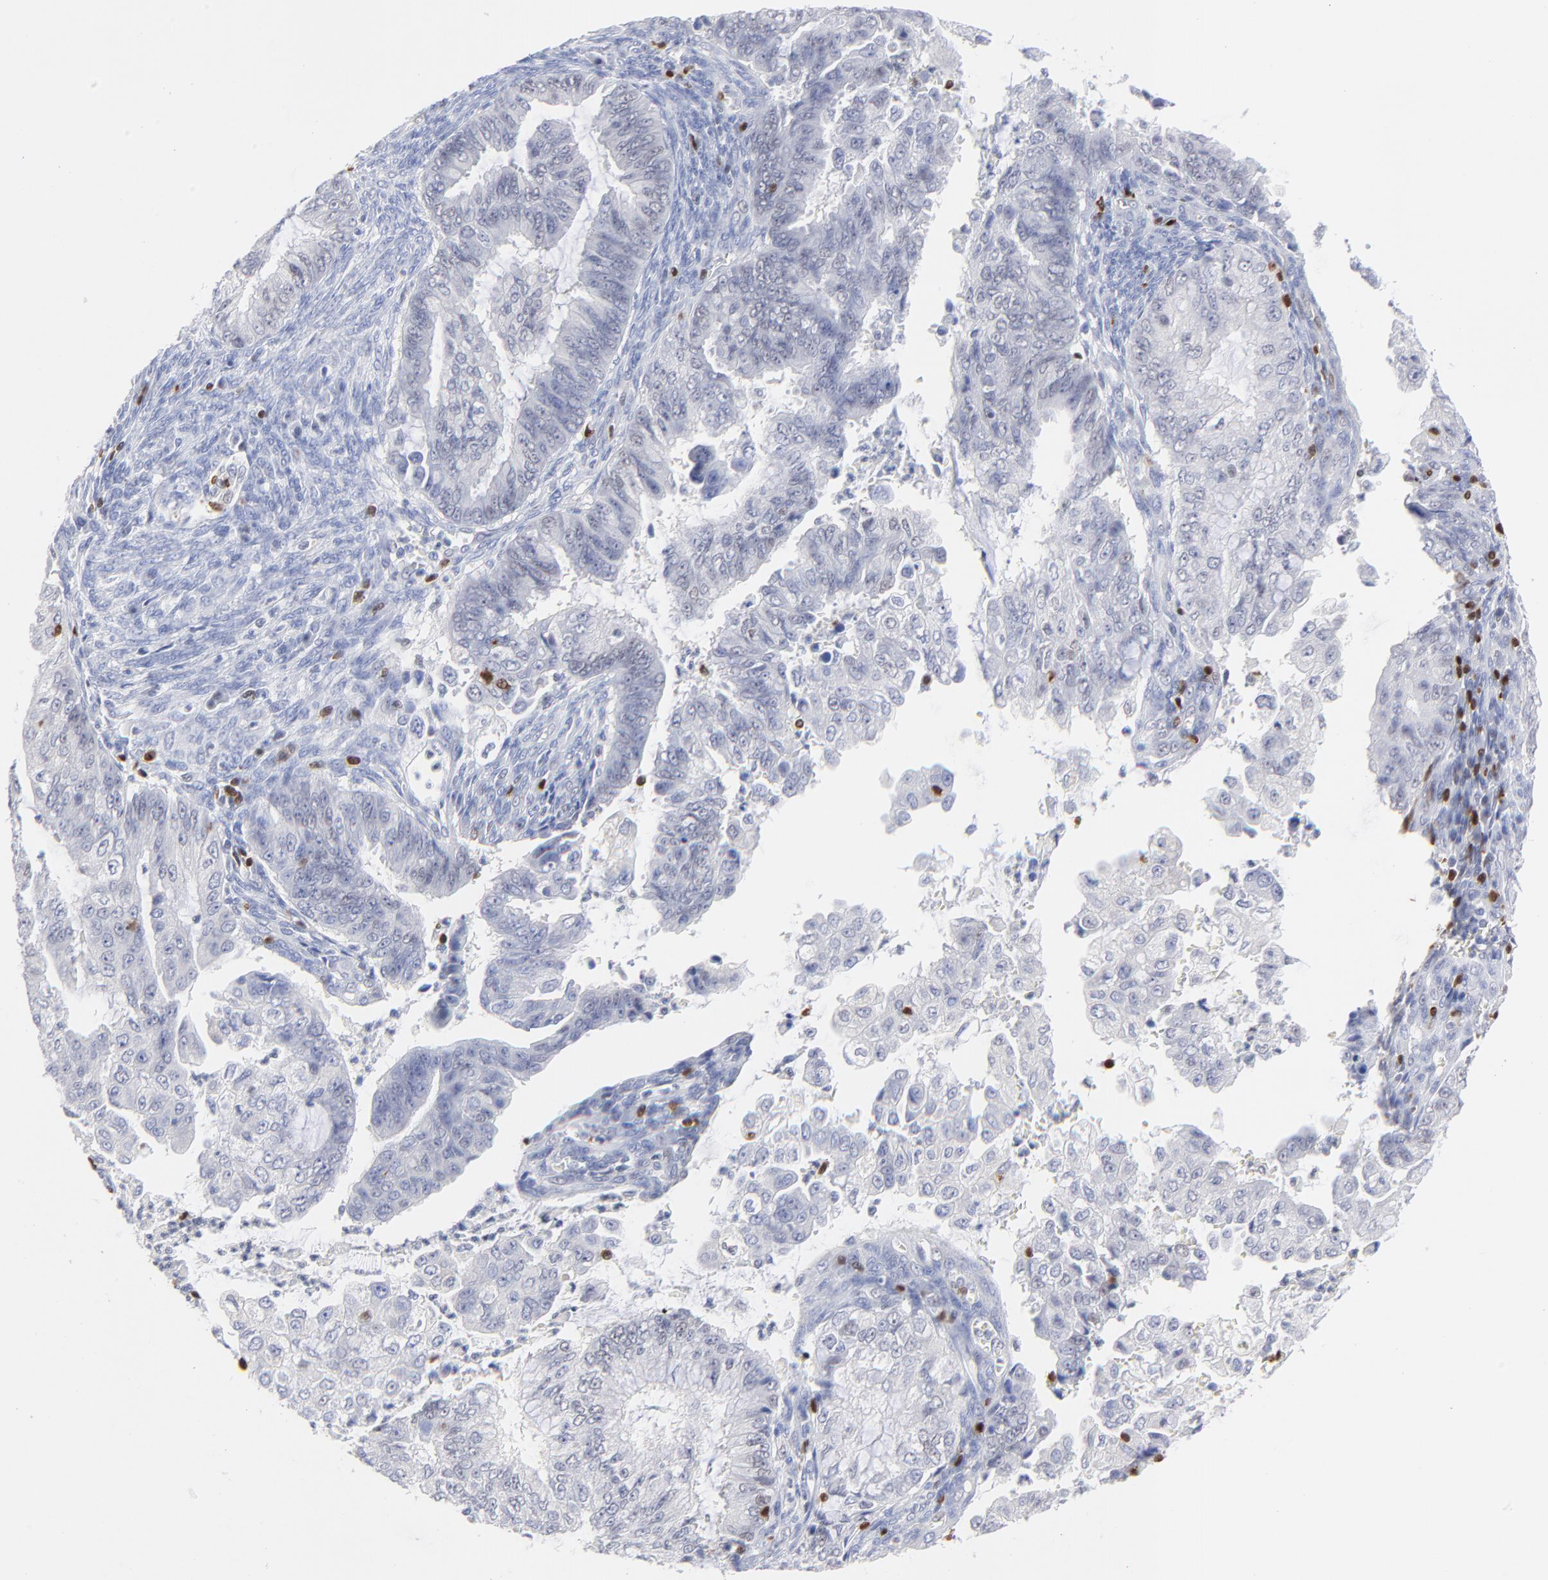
{"staining": {"intensity": "negative", "quantity": "none", "location": "none"}, "tissue": "endometrial cancer", "cell_type": "Tumor cells", "image_type": "cancer", "snomed": [{"axis": "morphology", "description": "Adenocarcinoma, NOS"}, {"axis": "topography", "description": "Endometrium"}], "caption": "A high-resolution histopathology image shows IHC staining of adenocarcinoma (endometrial), which exhibits no significant expression in tumor cells.", "gene": "ZAP70", "patient": {"sex": "female", "age": 75}}